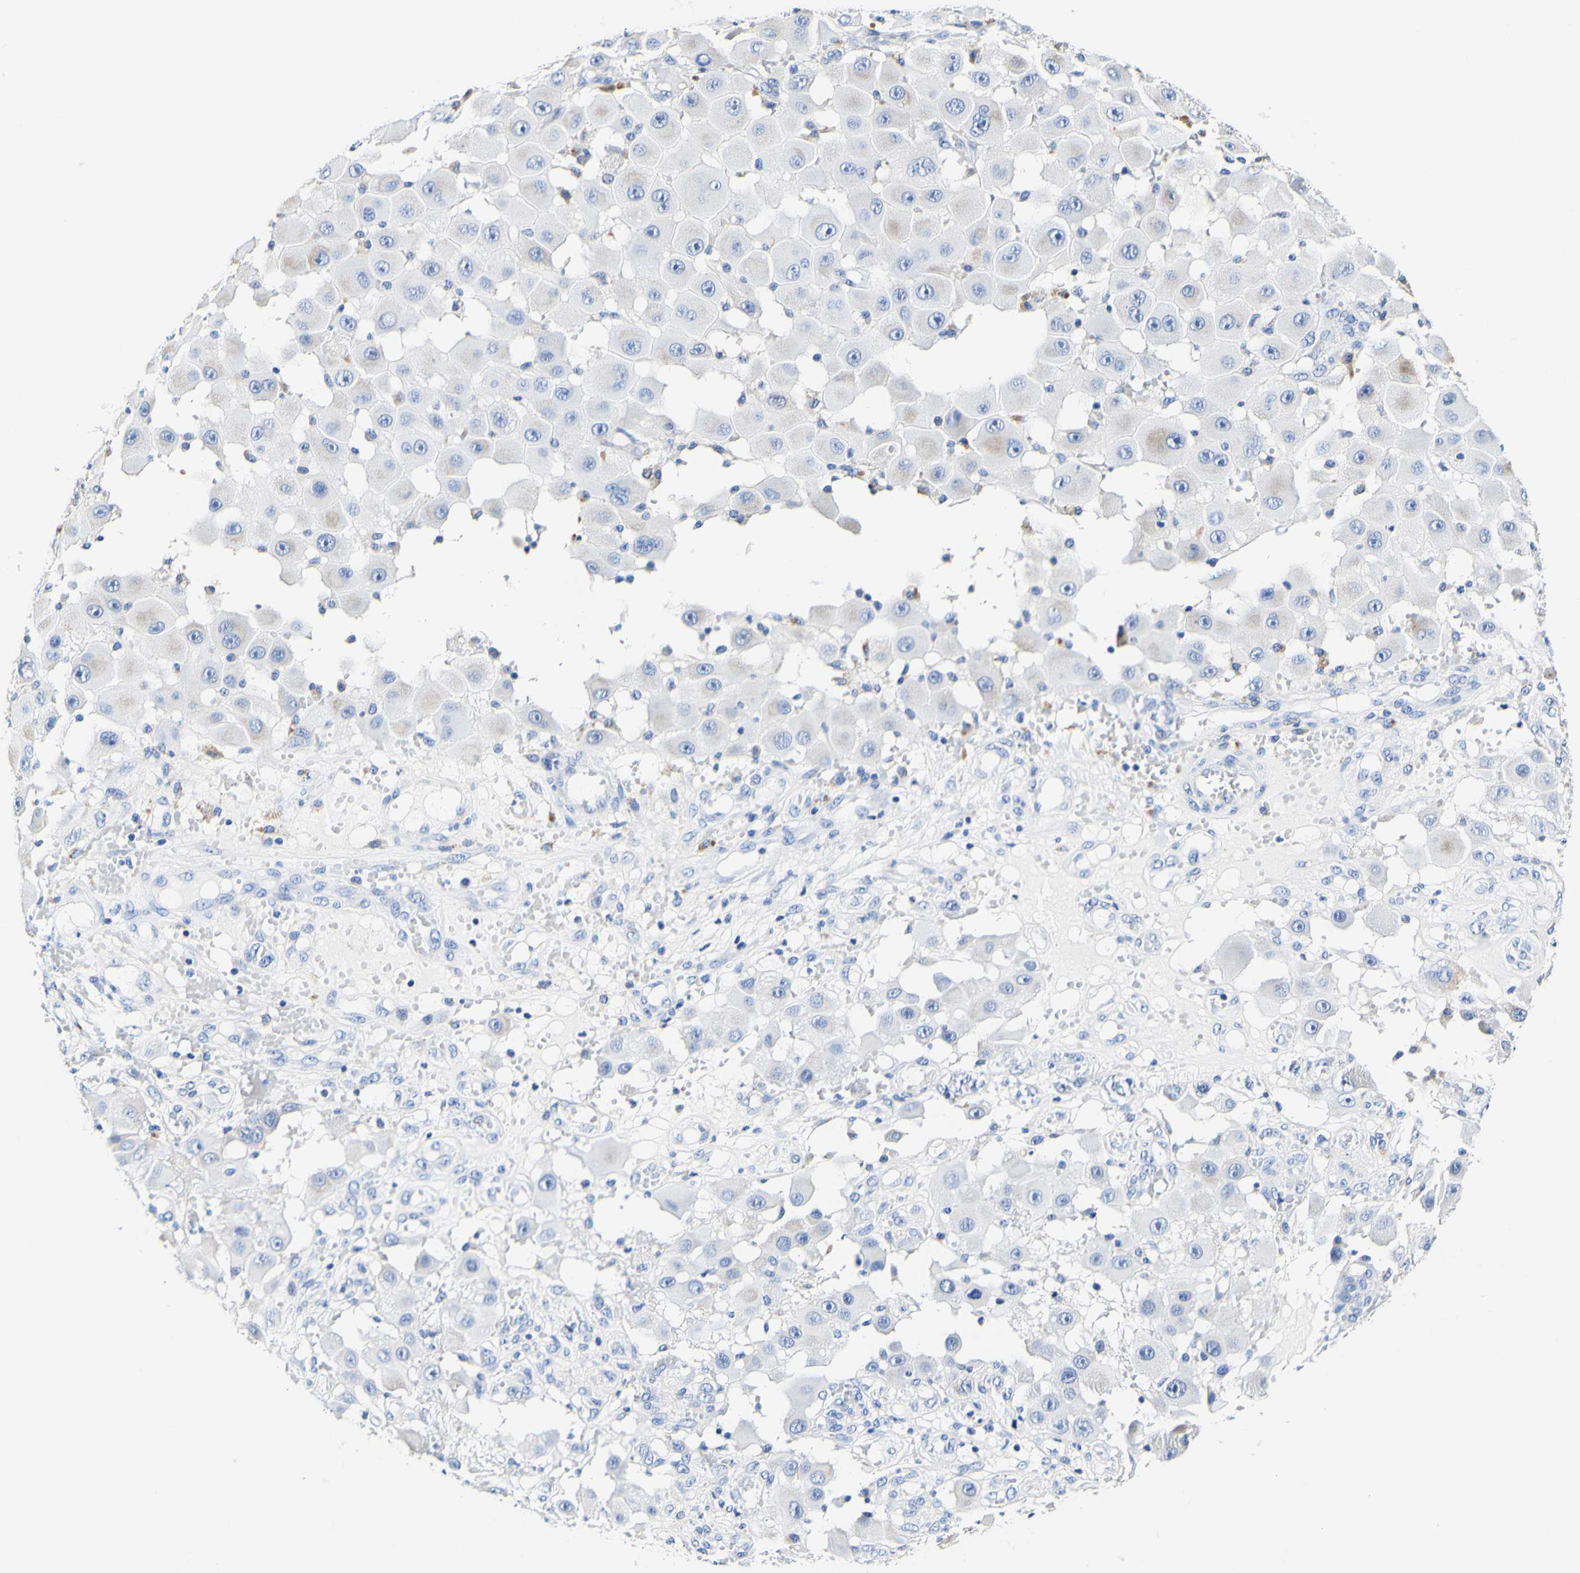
{"staining": {"intensity": "negative", "quantity": "none", "location": "none"}, "tissue": "melanoma", "cell_type": "Tumor cells", "image_type": "cancer", "snomed": [{"axis": "morphology", "description": "Malignant melanoma, NOS"}, {"axis": "topography", "description": "Skin"}], "caption": "This is an IHC image of melanoma. There is no positivity in tumor cells.", "gene": "CAMK4", "patient": {"sex": "female", "age": 81}}